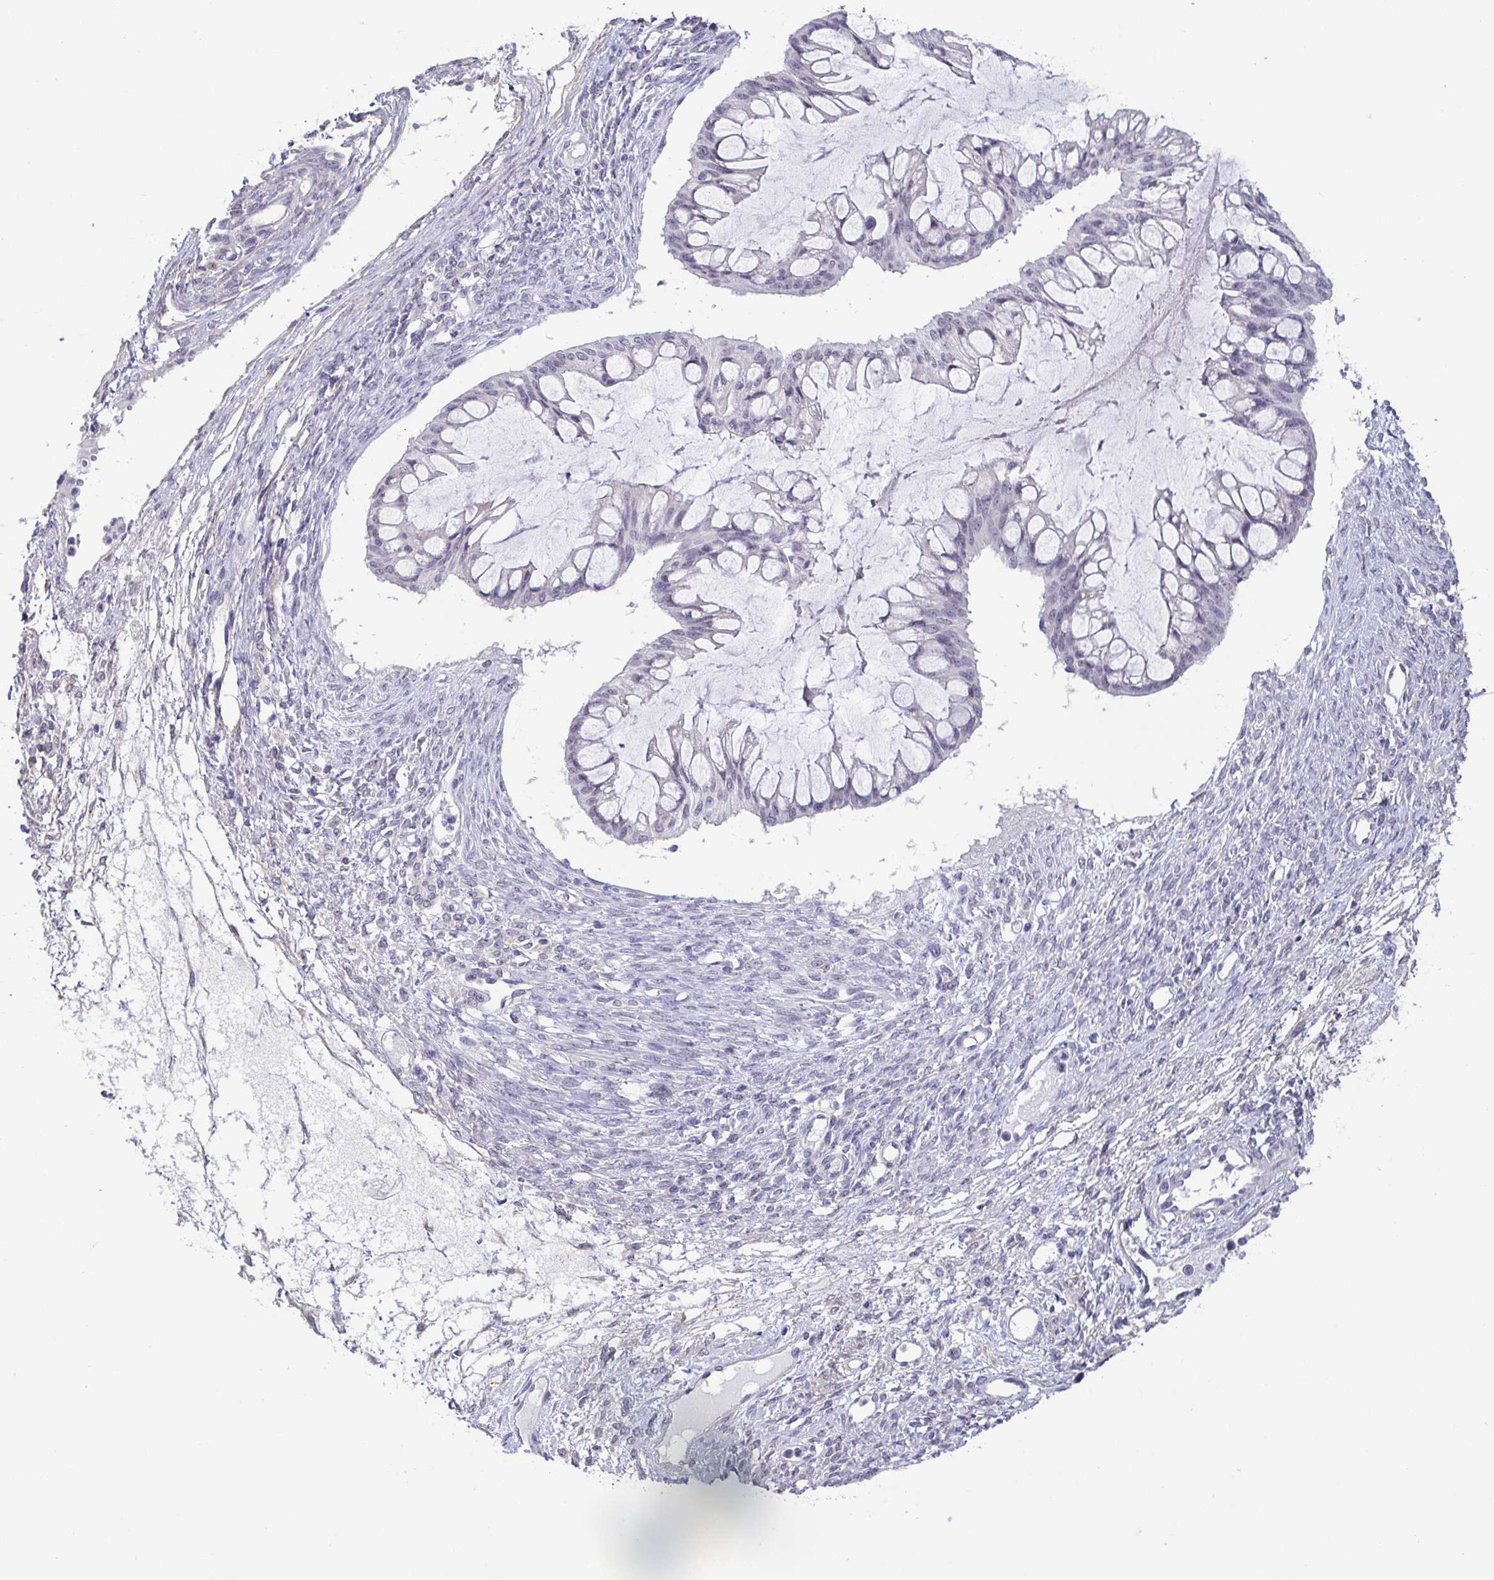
{"staining": {"intensity": "negative", "quantity": "none", "location": "none"}, "tissue": "ovarian cancer", "cell_type": "Tumor cells", "image_type": "cancer", "snomed": [{"axis": "morphology", "description": "Cystadenocarcinoma, mucinous, NOS"}, {"axis": "topography", "description": "Ovary"}], "caption": "DAB immunohistochemical staining of human ovarian mucinous cystadenocarcinoma shows no significant staining in tumor cells. (DAB (3,3'-diaminobenzidine) immunohistochemistry (IHC), high magnification).", "gene": "NEFH", "patient": {"sex": "female", "age": 73}}